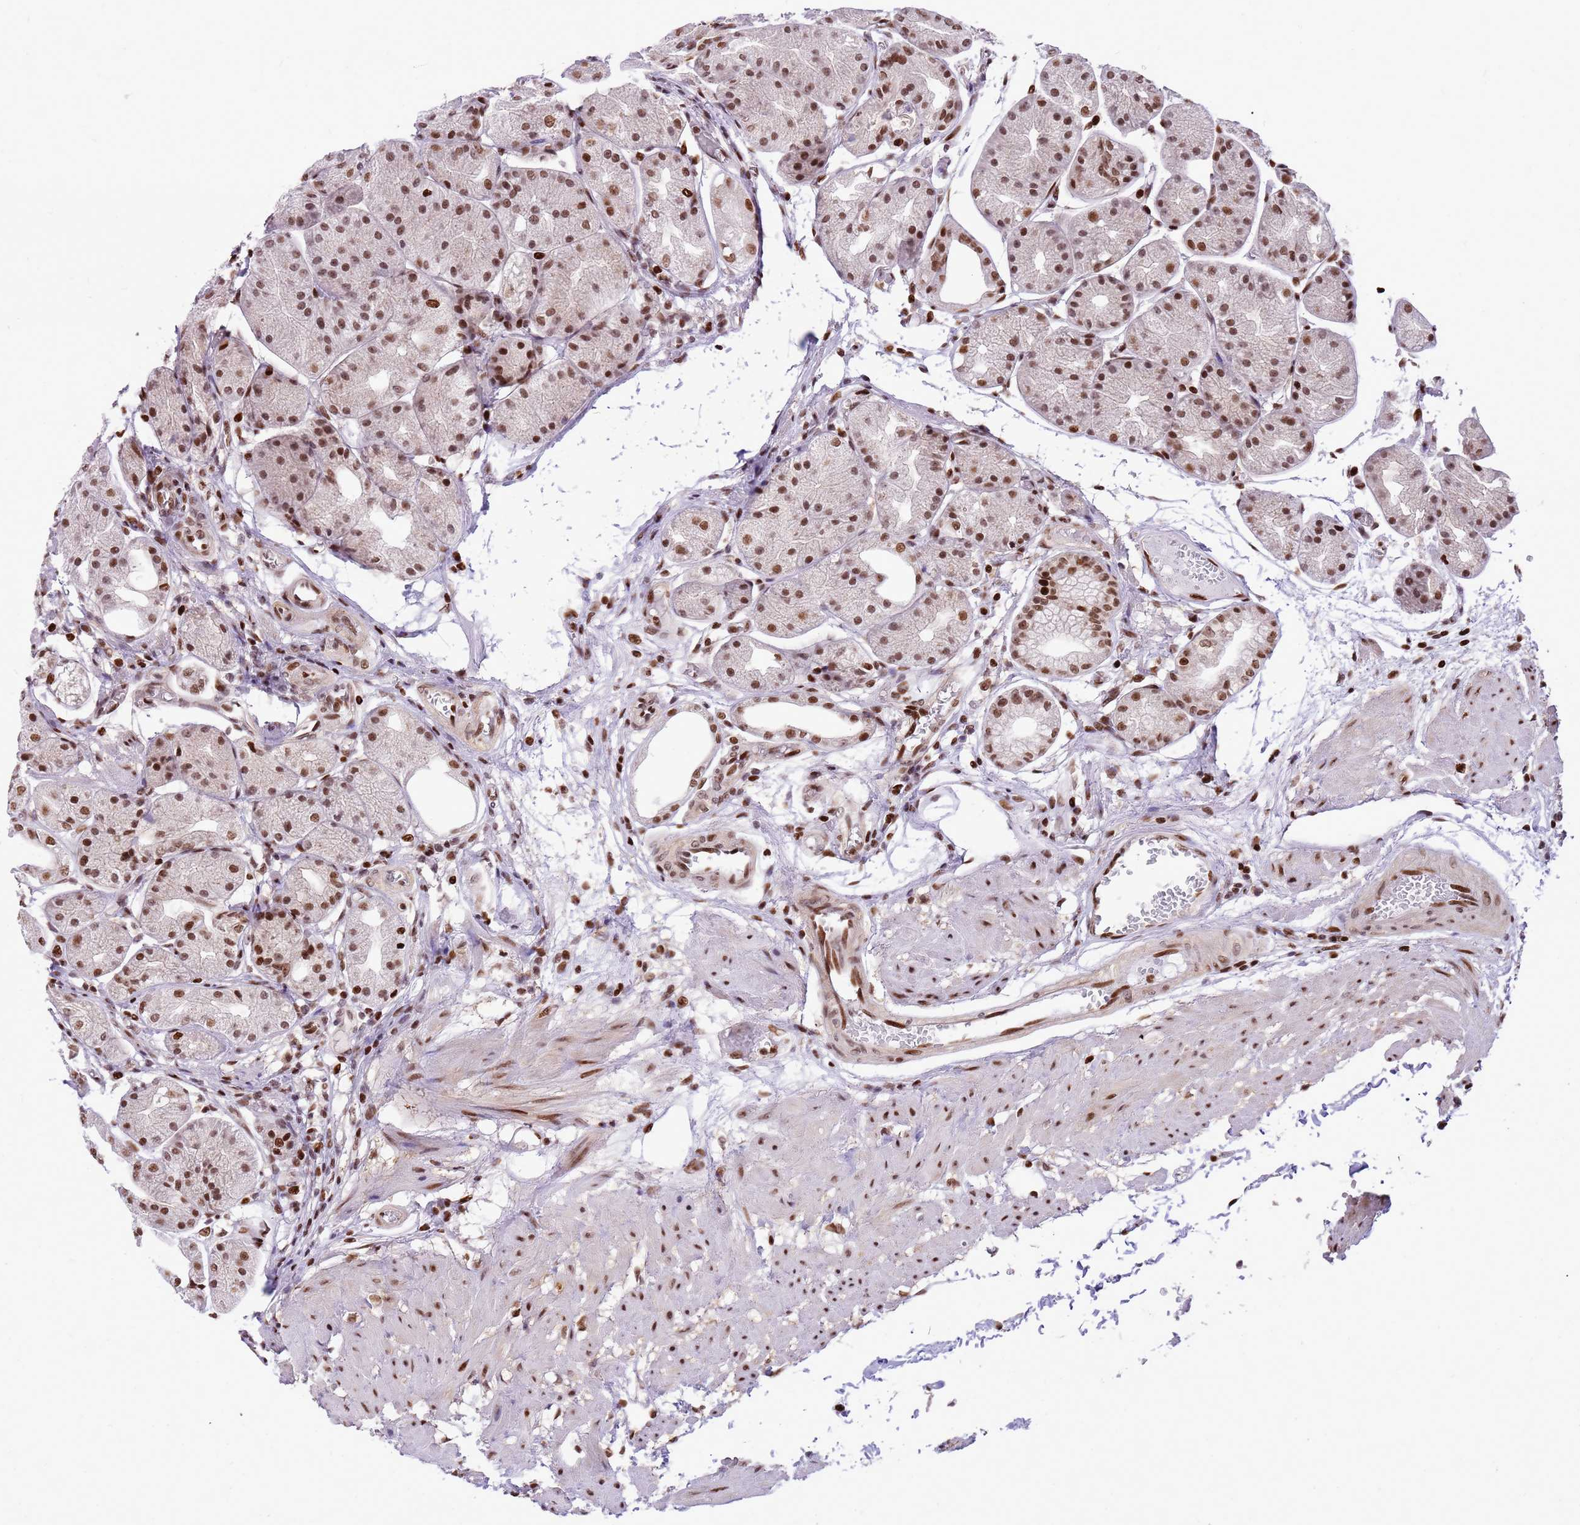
{"staining": {"intensity": "strong", "quantity": "25%-75%", "location": "nuclear"}, "tissue": "stomach", "cell_type": "Glandular cells", "image_type": "normal", "snomed": [{"axis": "morphology", "description": "Normal tissue, NOS"}, {"axis": "topography", "description": "Stomach, upper"}], "caption": "Stomach stained with DAB (3,3'-diaminobenzidine) immunohistochemistry reveals high levels of strong nuclear positivity in about 25%-75% of glandular cells.", "gene": "WASHC4", "patient": {"sex": "male", "age": 72}}